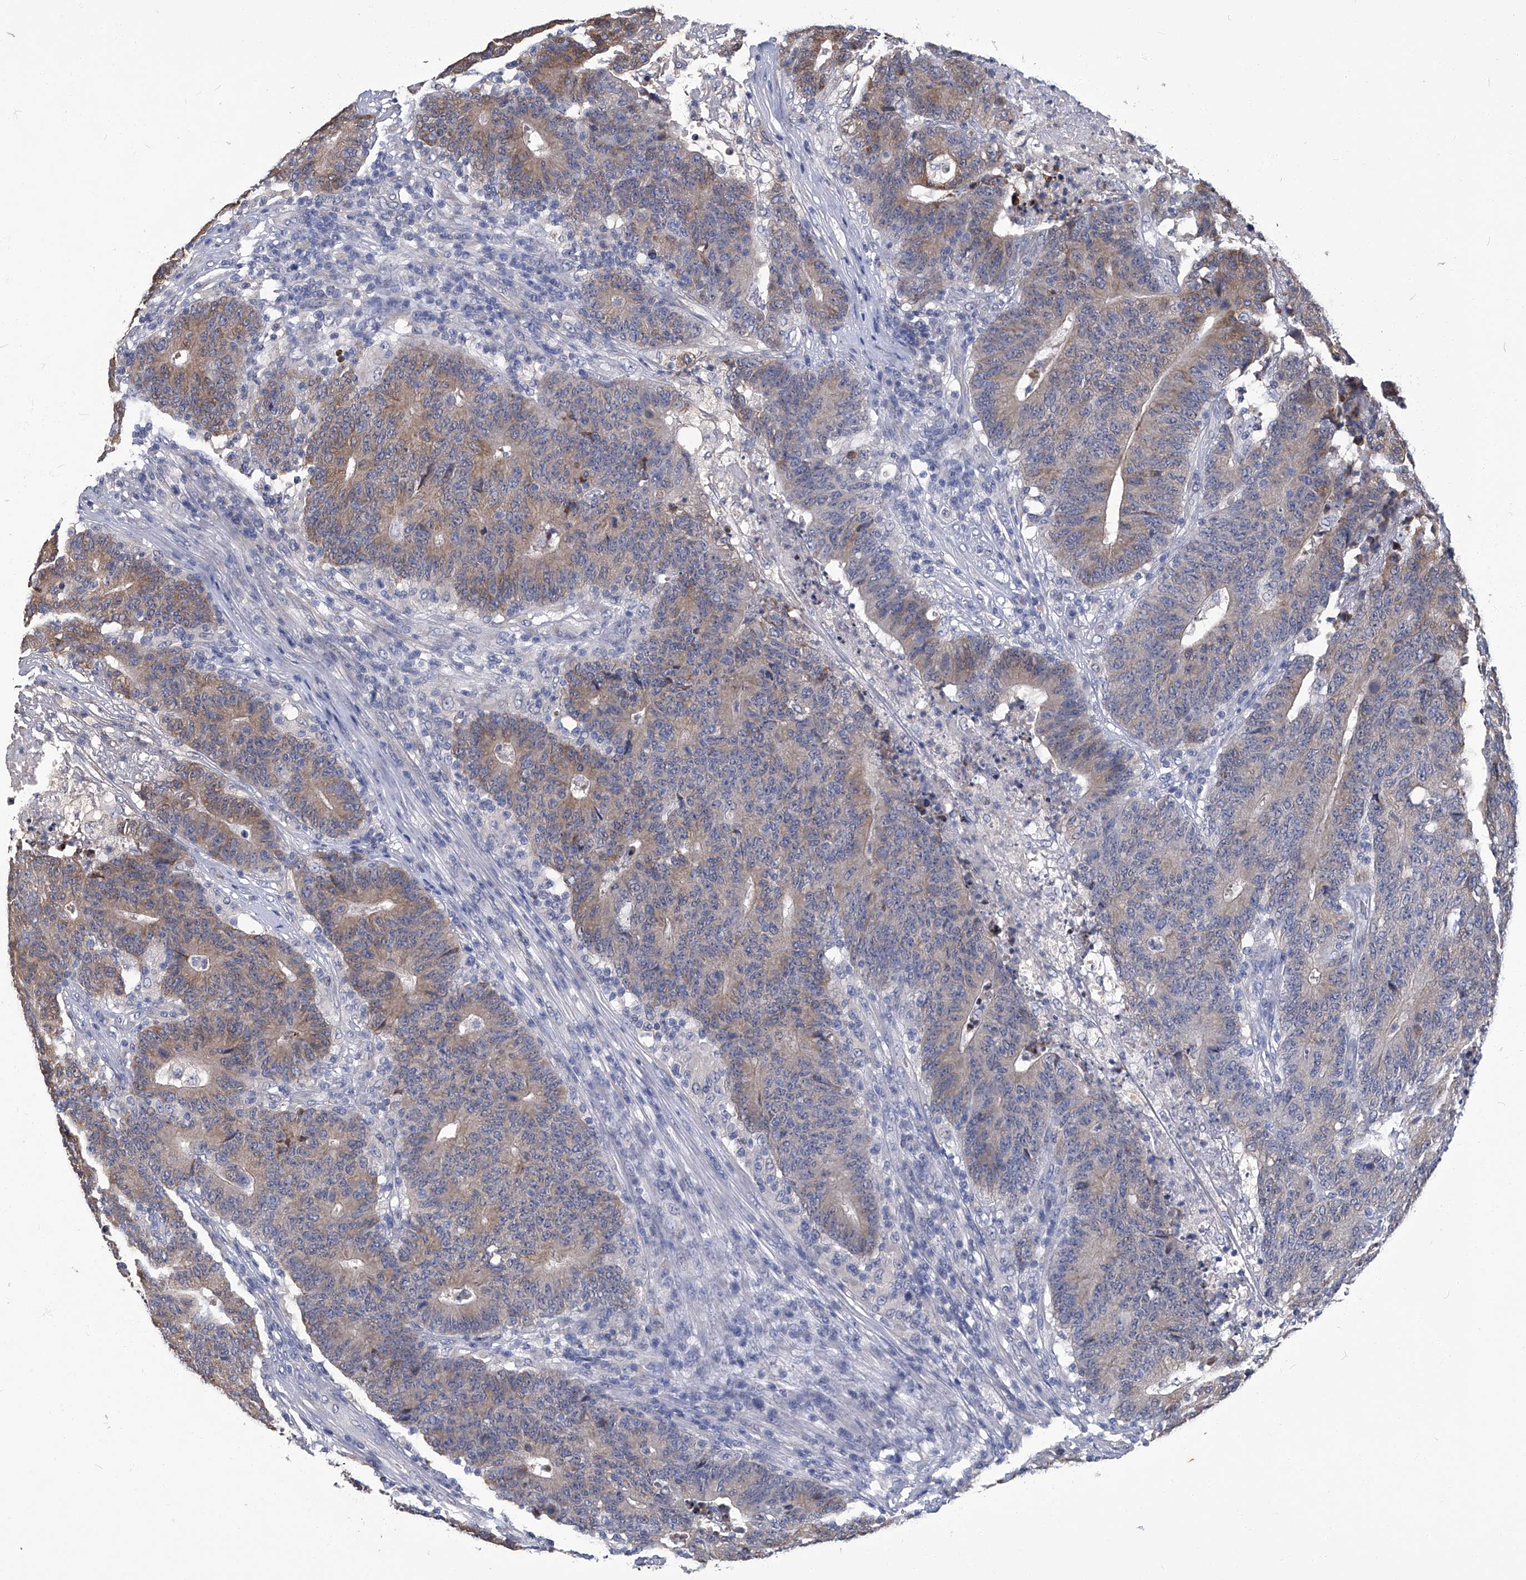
{"staining": {"intensity": "weak", "quantity": "25%-75%", "location": "cytoplasmic/membranous"}, "tissue": "colorectal cancer", "cell_type": "Tumor cells", "image_type": "cancer", "snomed": [{"axis": "morphology", "description": "Normal tissue, NOS"}, {"axis": "morphology", "description": "Adenocarcinoma, NOS"}, {"axis": "topography", "description": "Colon"}], "caption": "The immunohistochemical stain labels weak cytoplasmic/membranous staining in tumor cells of colorectal cancer (adenocarcinoma) tissue.", "gene": "TGFBR1", "patient": {"sex": "female", "age": 75}}